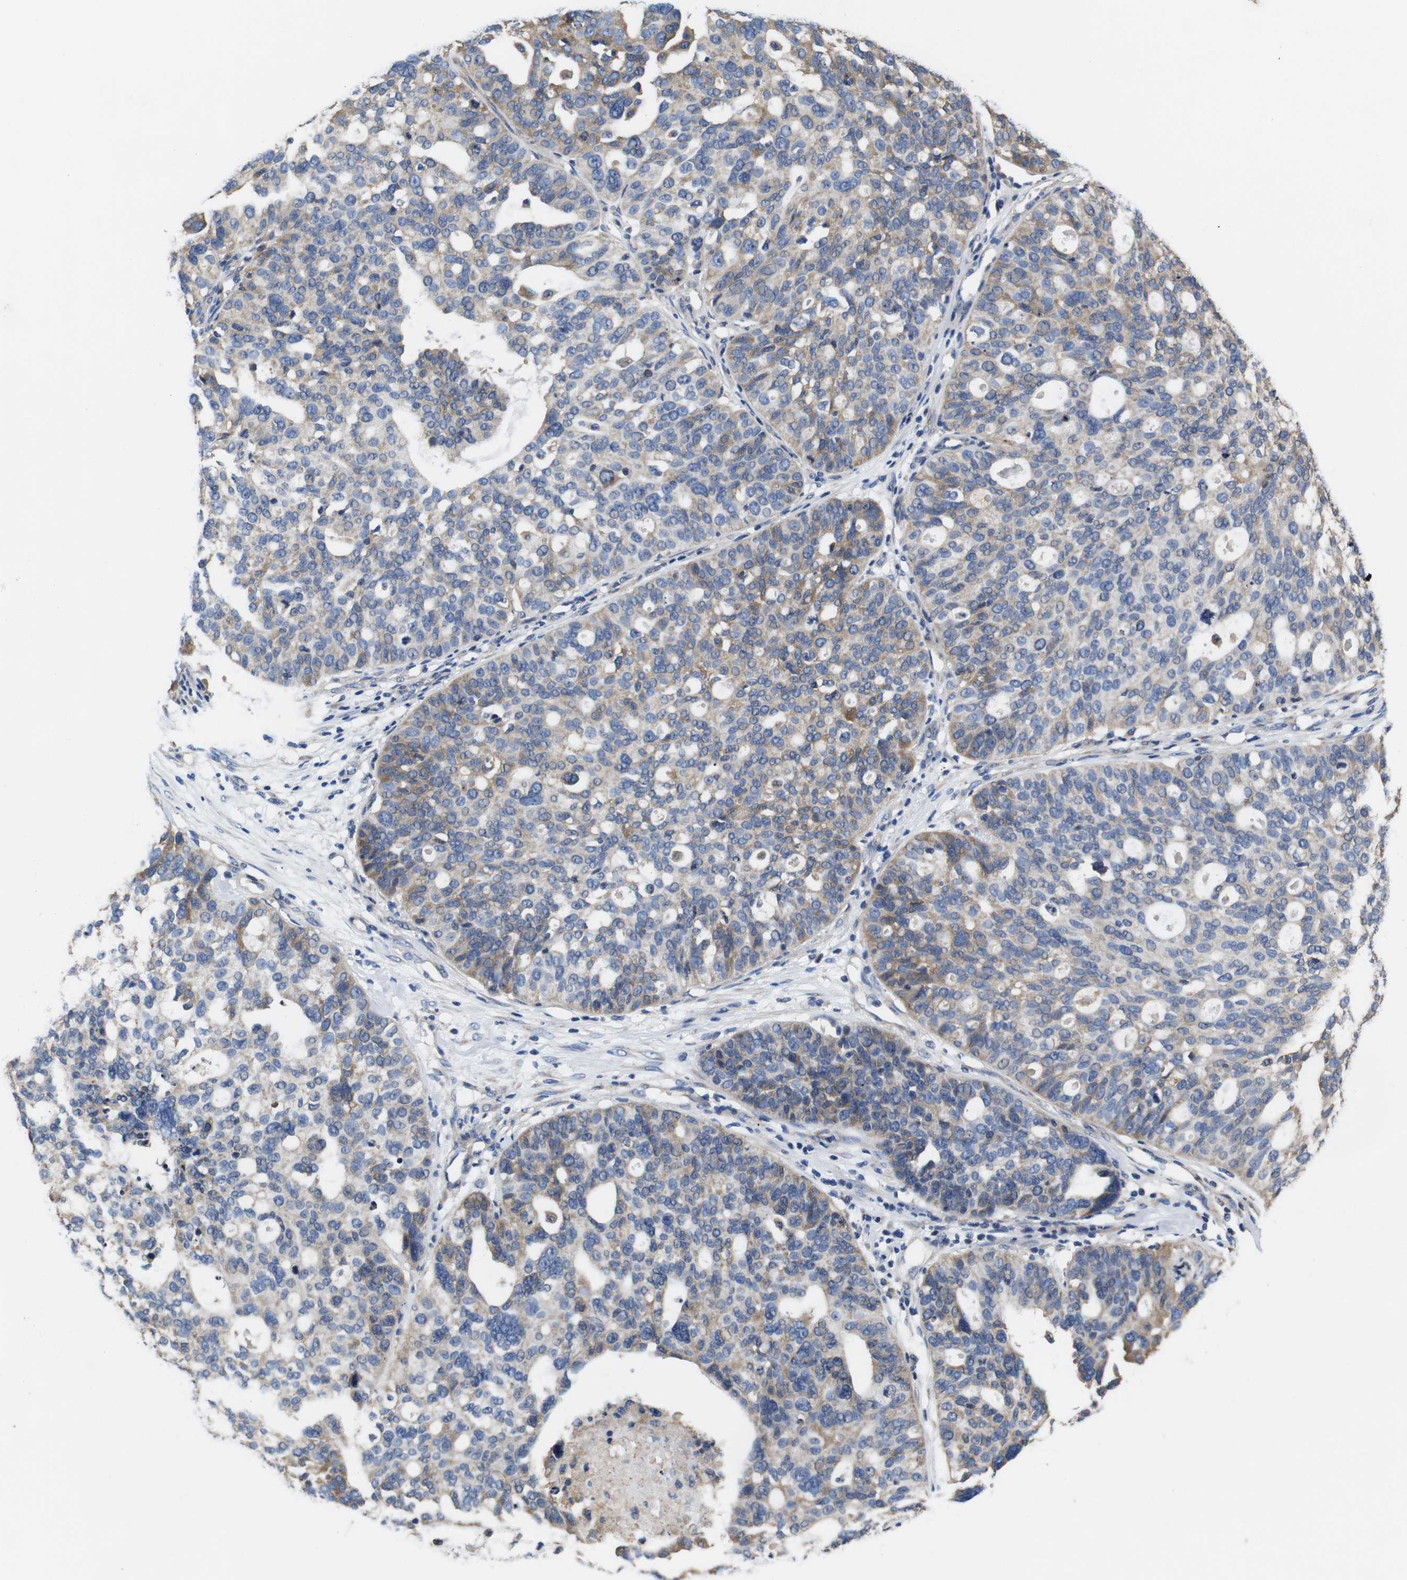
{"staining": {"intensity": "moderate", "quantity": "25%-75%", "location": "cytoplasmic/membranous"}, "tissue": "ovarian cancer", "cell_type": "Tumor cells", "image_type": "cancer", "snomed": [{"axis": "morphology", "description": "Cystadenocarcinoma, serous, NOS"}, {"axis": "topography", "description": "Ovary"}], "caption": "A medium amount of moderate cytoplasmic/membranous expression is present in approximately 25%-75% of tumor cells in ovarian serous cystadenocarcinoma tissue.", "gene": "MARCHF7", "patient": {"sex": "female", "age": 59}}